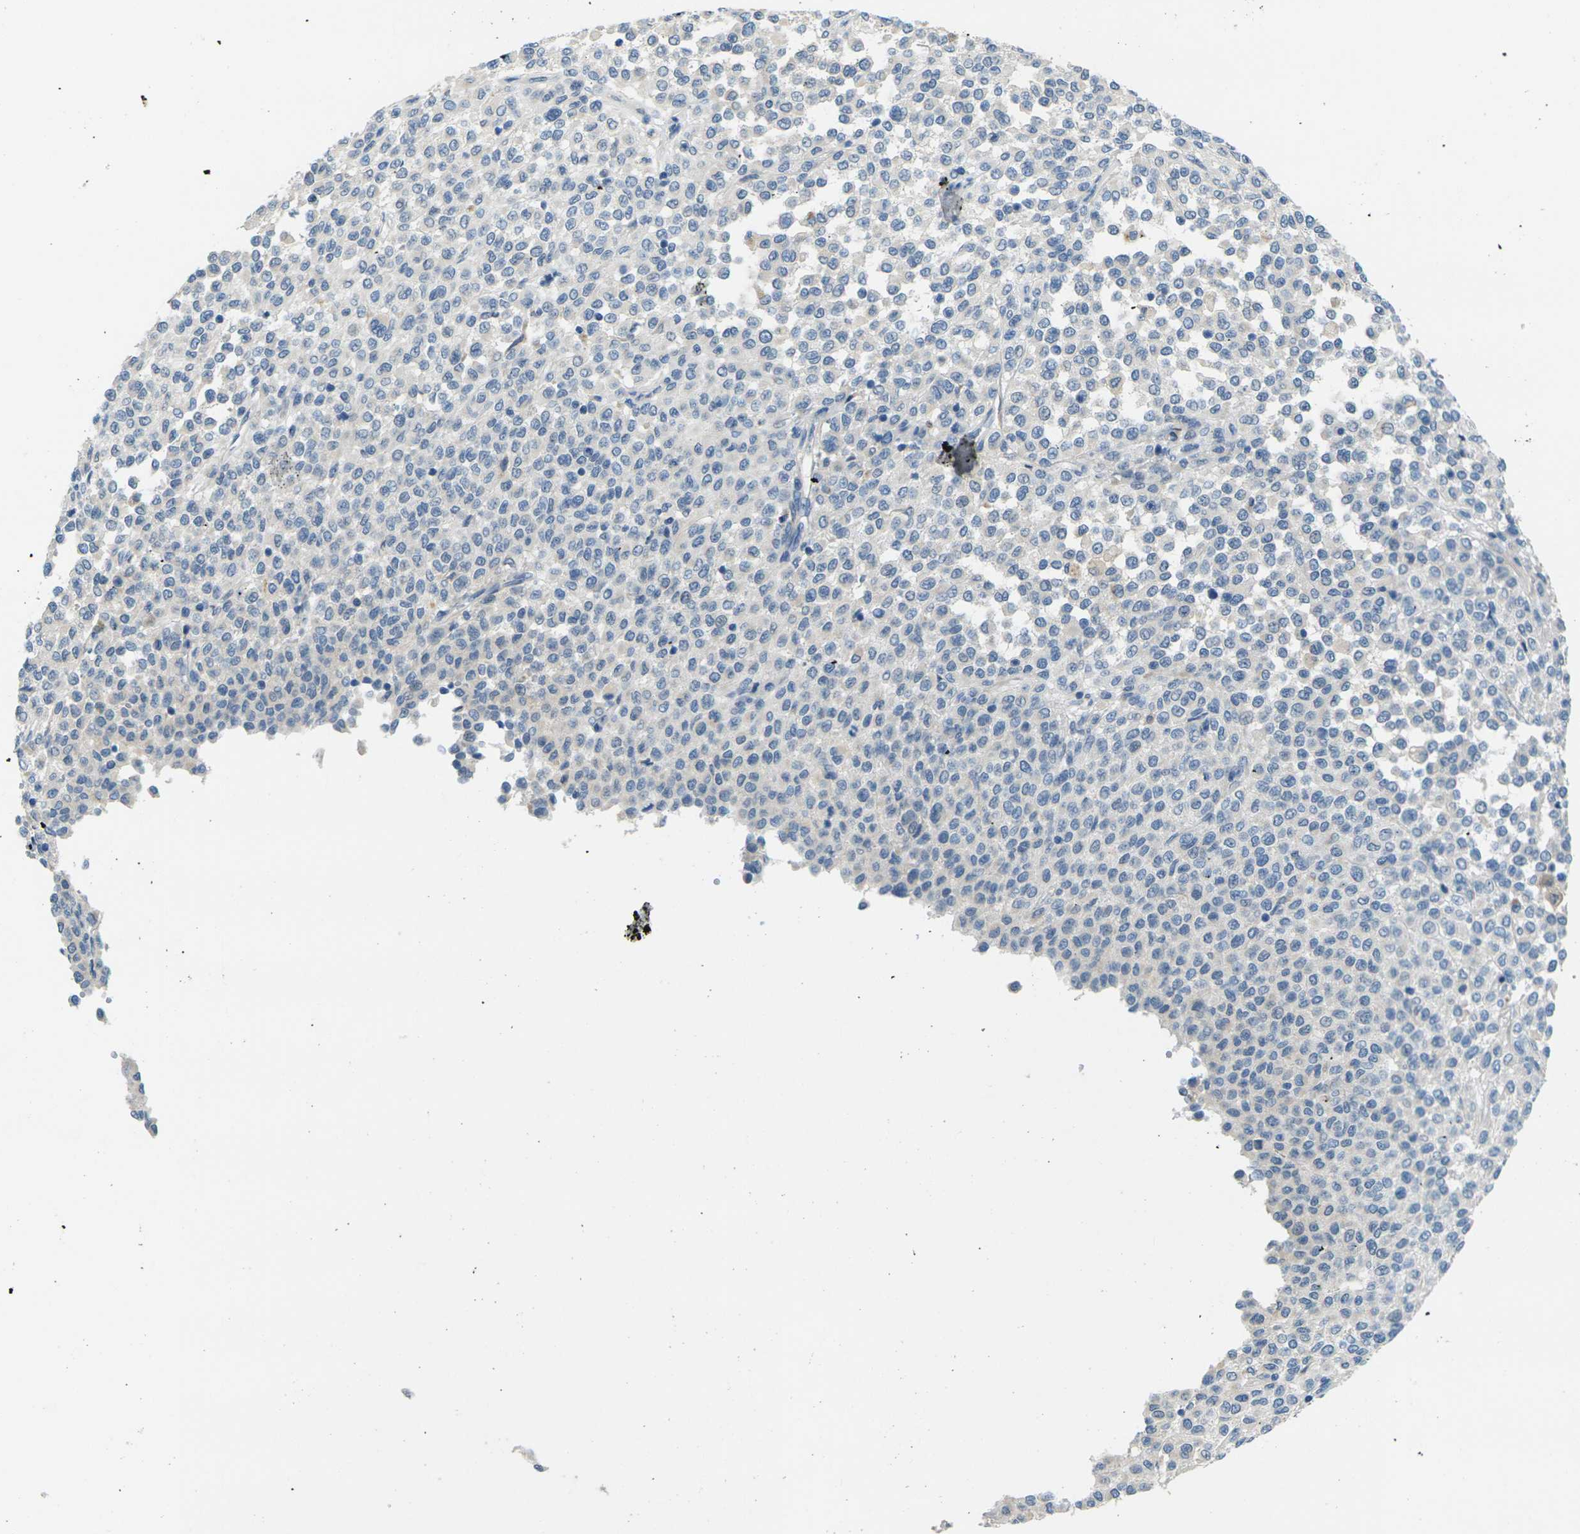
{"staining": {"intensity": "negative", "quantity": "none", "location": "none"}, "tissue": "melanoma", "cell_type": "Tumor cells", "image_type": "cancer", "snomed": [{"axis": "morphology", "description": "Malignant melanoma, Metastatic site"}, {"axis": "topography", "description": "Pancreas"}], "caption": "The immunohistochemistry (IHC) image has no significant positivity in tumor cells of malignant melanoma (metastatic site) tissue. (Stains: DAB (3,3'-diaminobenzidine) immunohistochemistry with hematoxylin counter stain, Microscopy: brightfield microscopy at high magnification).", "gene": "CYP2C8", "patient": {"sex": "female", "age": 30}}